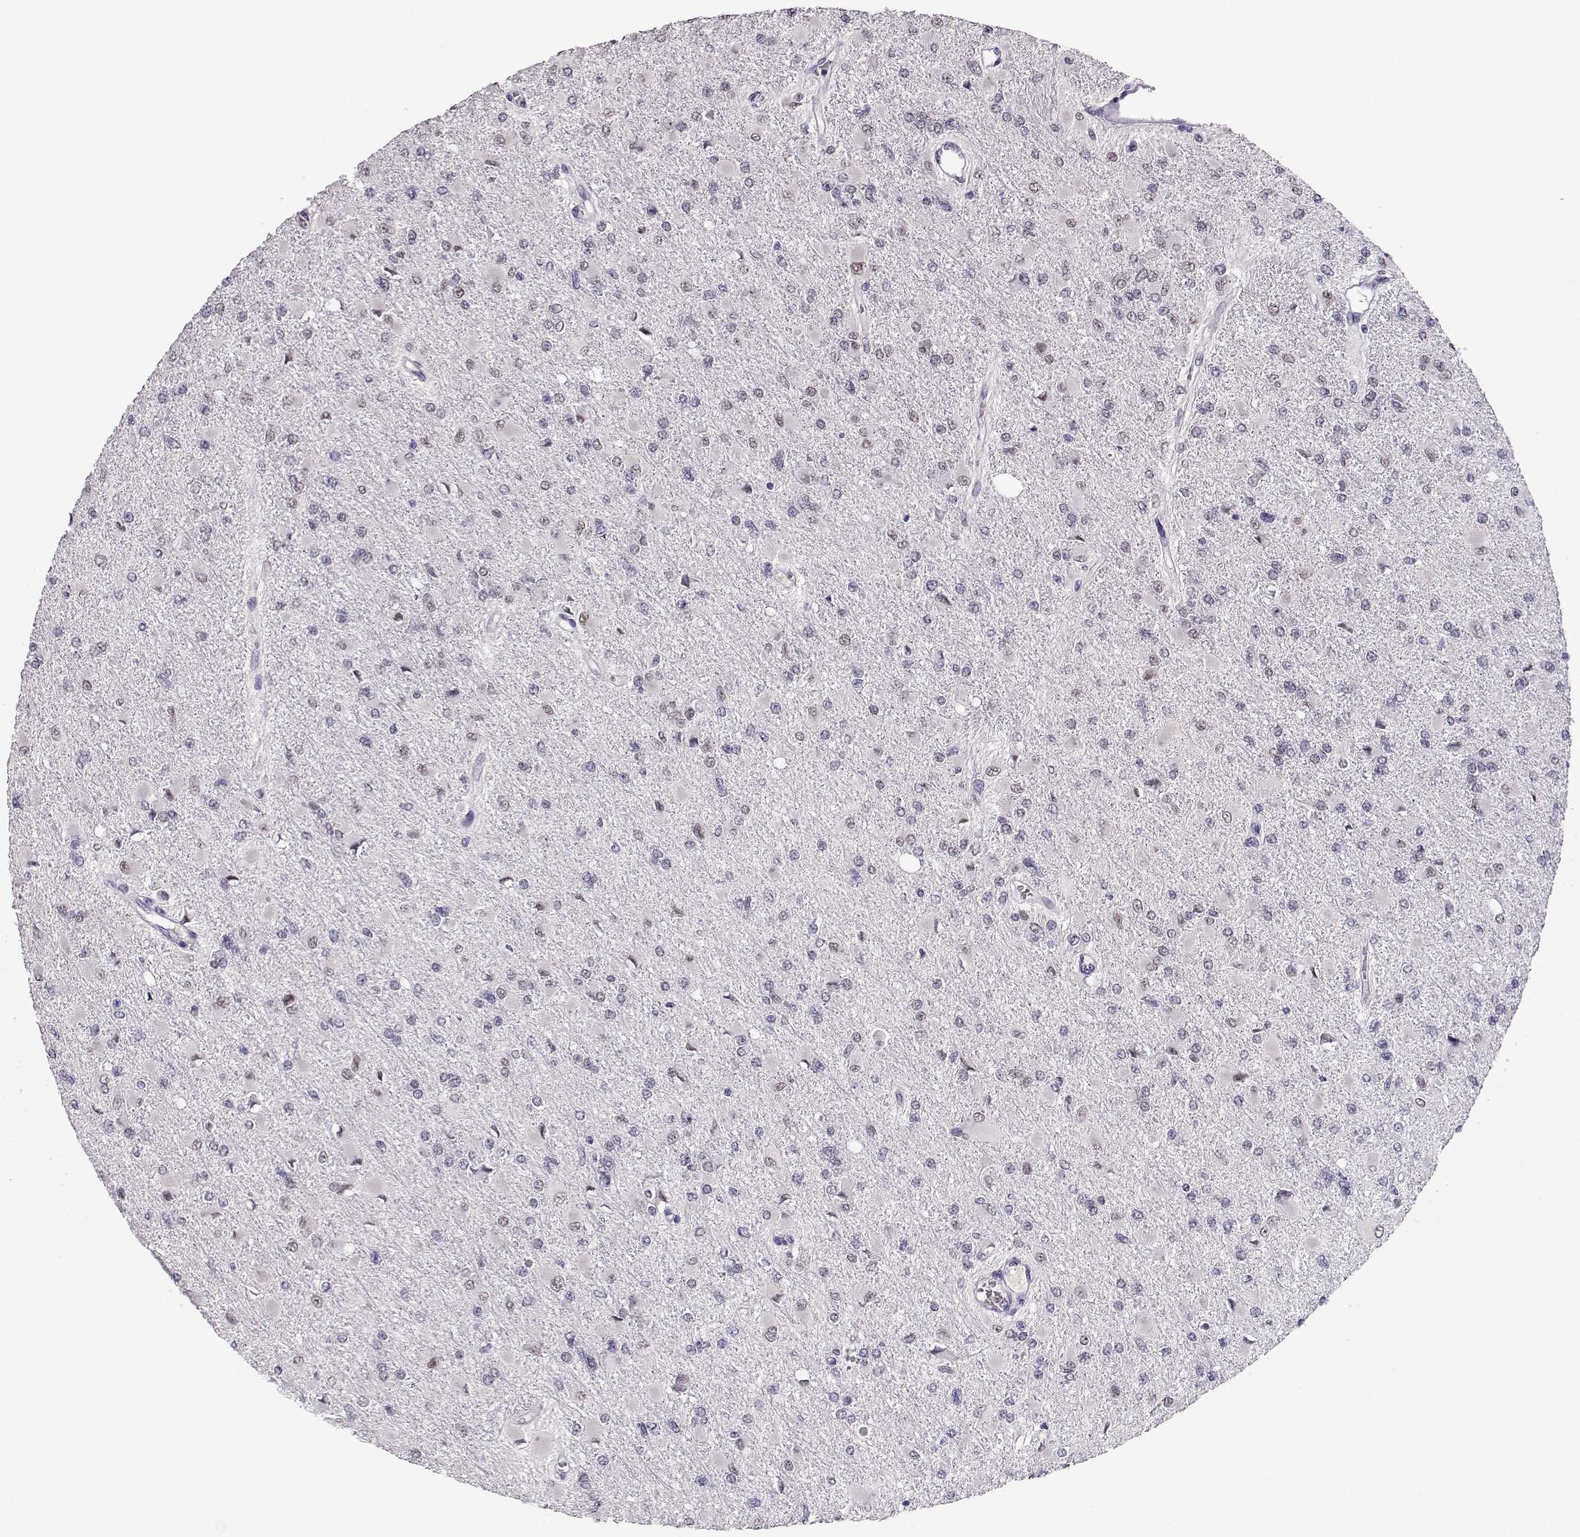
{"staining": {"intensity": "negative", "quantity": "none", "location": "none"}, "tissue": "glioma", "cell_type": "Tumor cells", "image_type": "cancer", "snomed": [{"axis": "morphology", "description": "Glioma, malignant, High grade"}, {"axis": "topography", "description": "Cerebral cortex"}], "caption": "Human glioma stained for a protein using IHC exhibits no staining in tumor cells.", "gene": "POLI", "patient": {"sex": "female", "age": 36}}